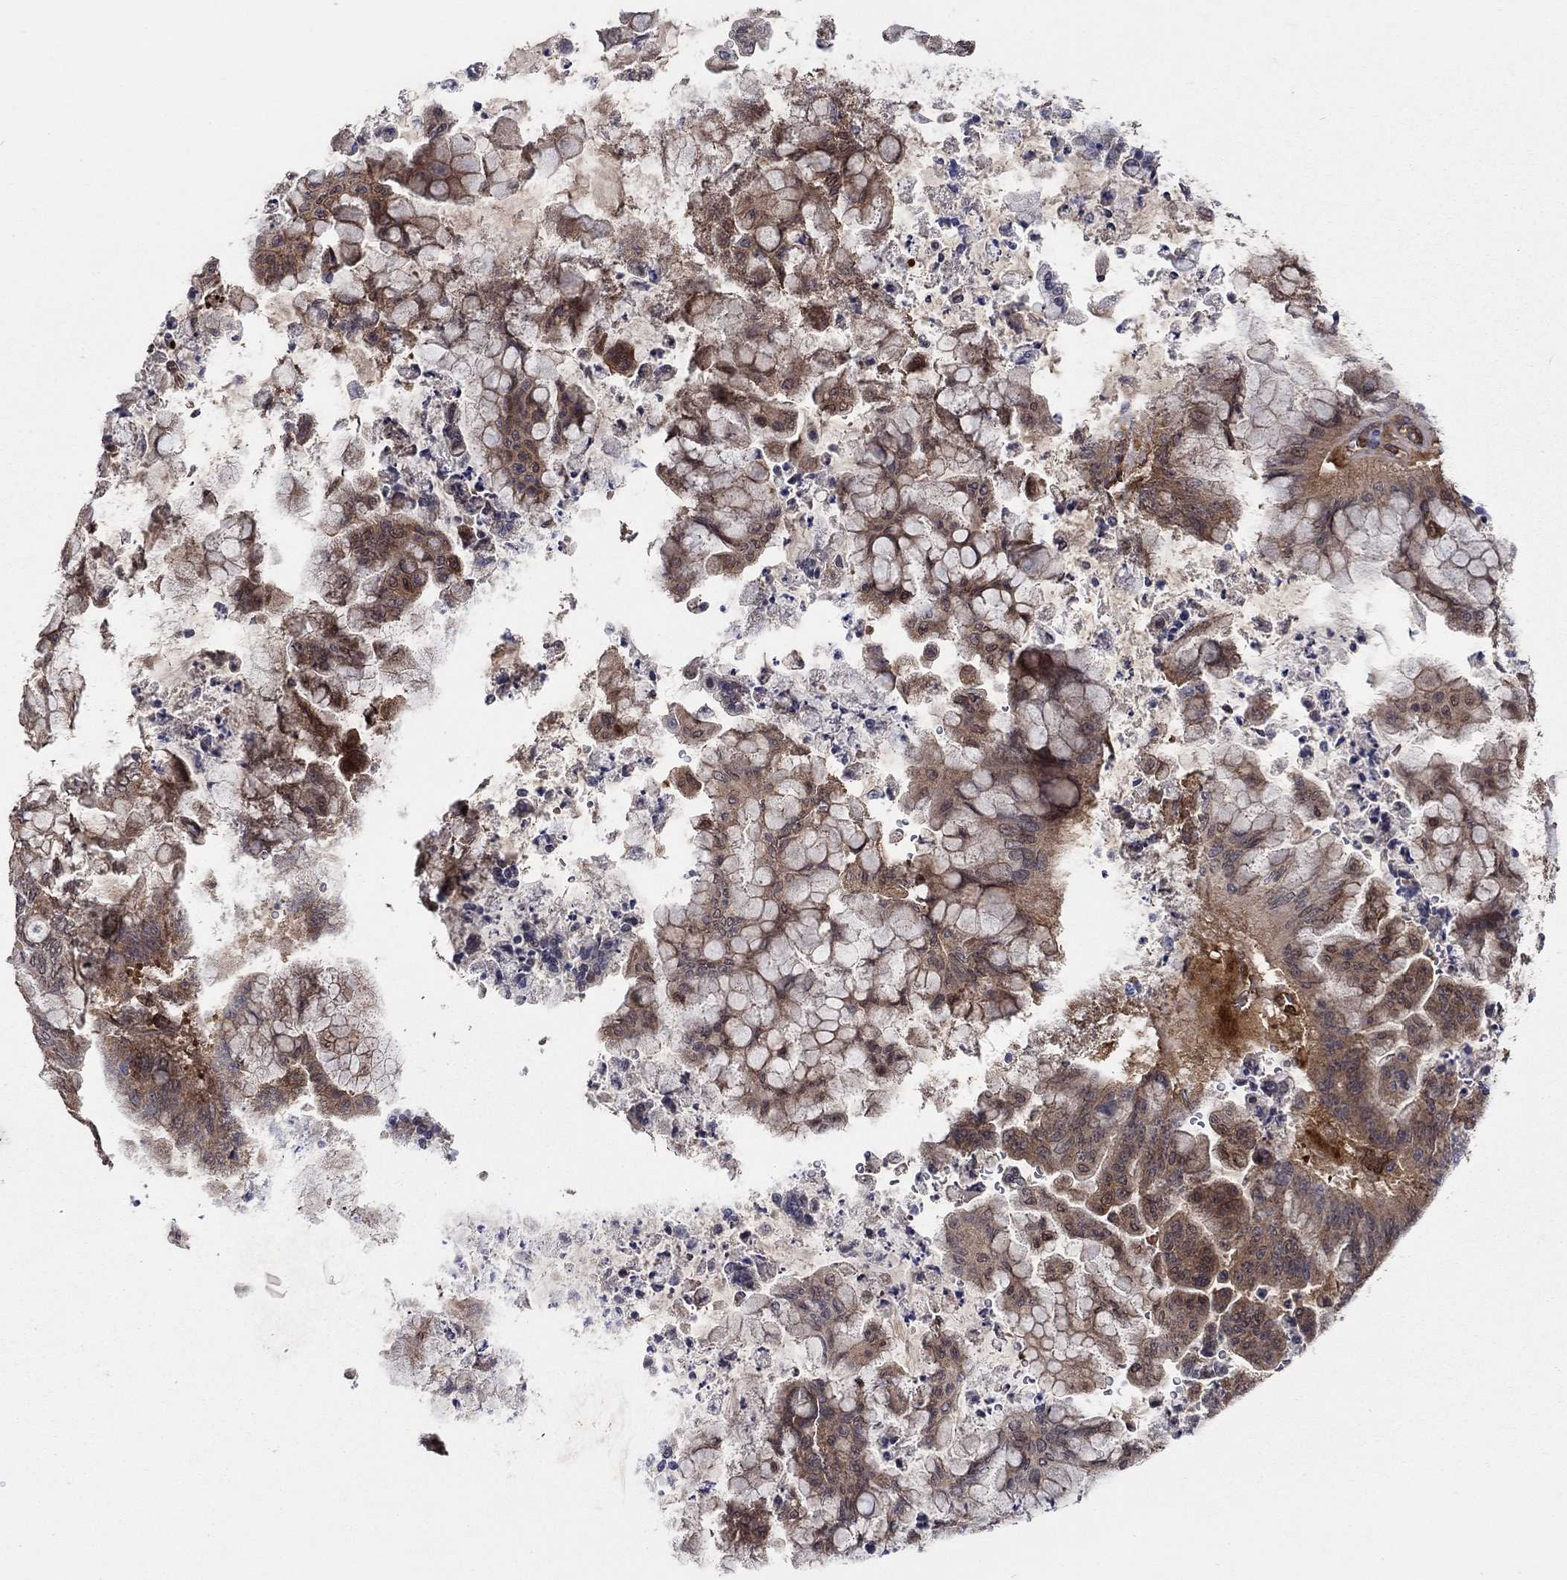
{"staining": {"intensity": "moderate", "quantity": ">75%", "location": "cytoplasmic/membranous"}, "tissue": "ovarian cancer", "cell_type": "Tumor cells", "image_type": "cancer", "snomed": [{"axis": "morphology", "description": "Cystadenocarcinoma, mucinous, NOS"}, {"axis": "topography", "description": "Ovary"}], "caption": "This is a photomicrograph of IHC staining of ovarian mucinous cystadenocarcinoma, which shows moderate staining in the cytoplasmic/membranous of tumor cells.", "gene": "AGFG2", "patient": {"sex": "female", "age": 67}}